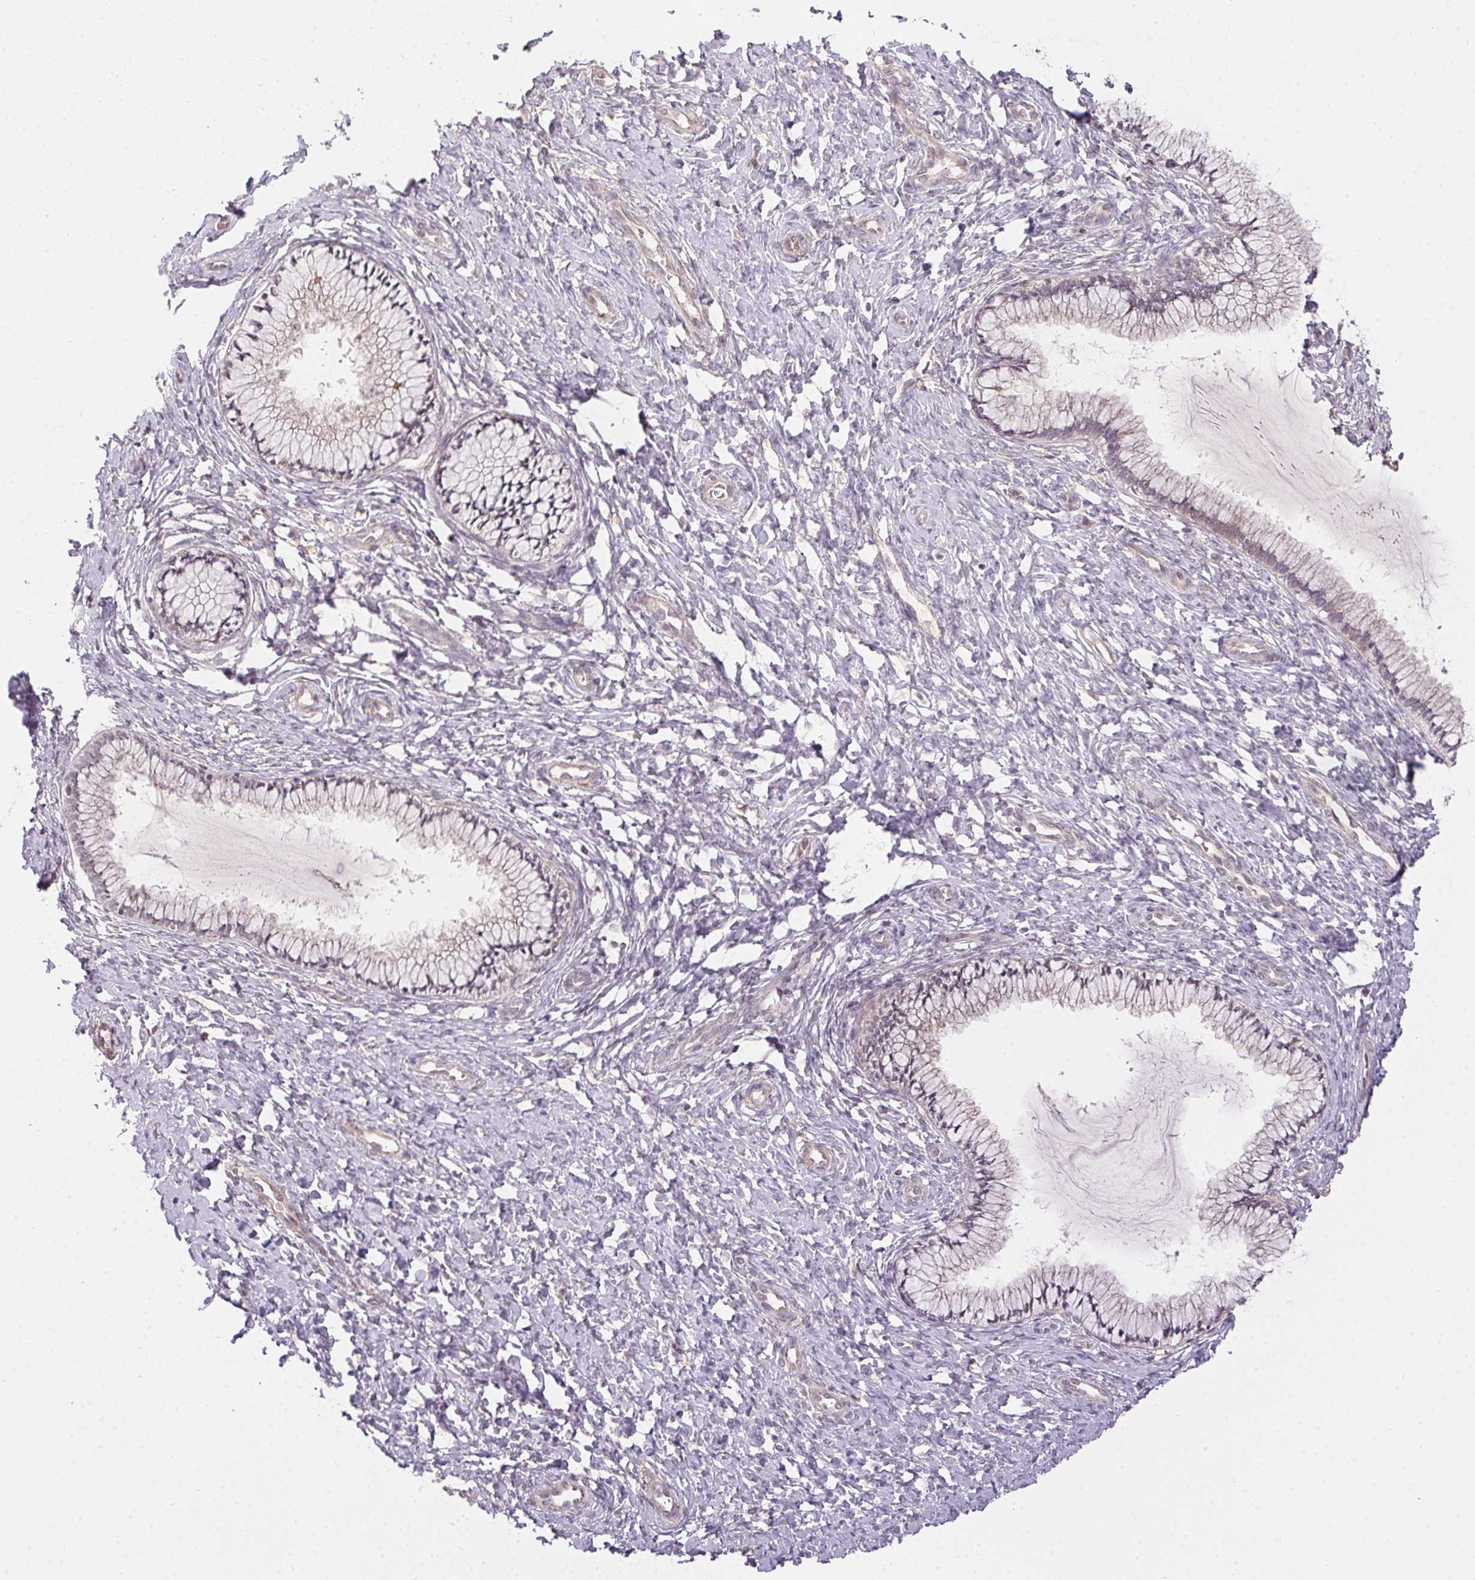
{"staining": {"intensity": "negative", "quantity": "none", "location": "none"}, "tissue": "cervix", "cell_type": "Glandular cells", "image_type": "normal", "snomed": [{"axis": "morphology", "description": "Normal tissue, NOS"}, {"axis": "topography", "description": "Cervix"}], "caption": "Protein analysis of unremarkable cervix displays no significant expression in glandular cells.", "gene": "CFAP92", "patient": {"sex": "female", "age": 37}}